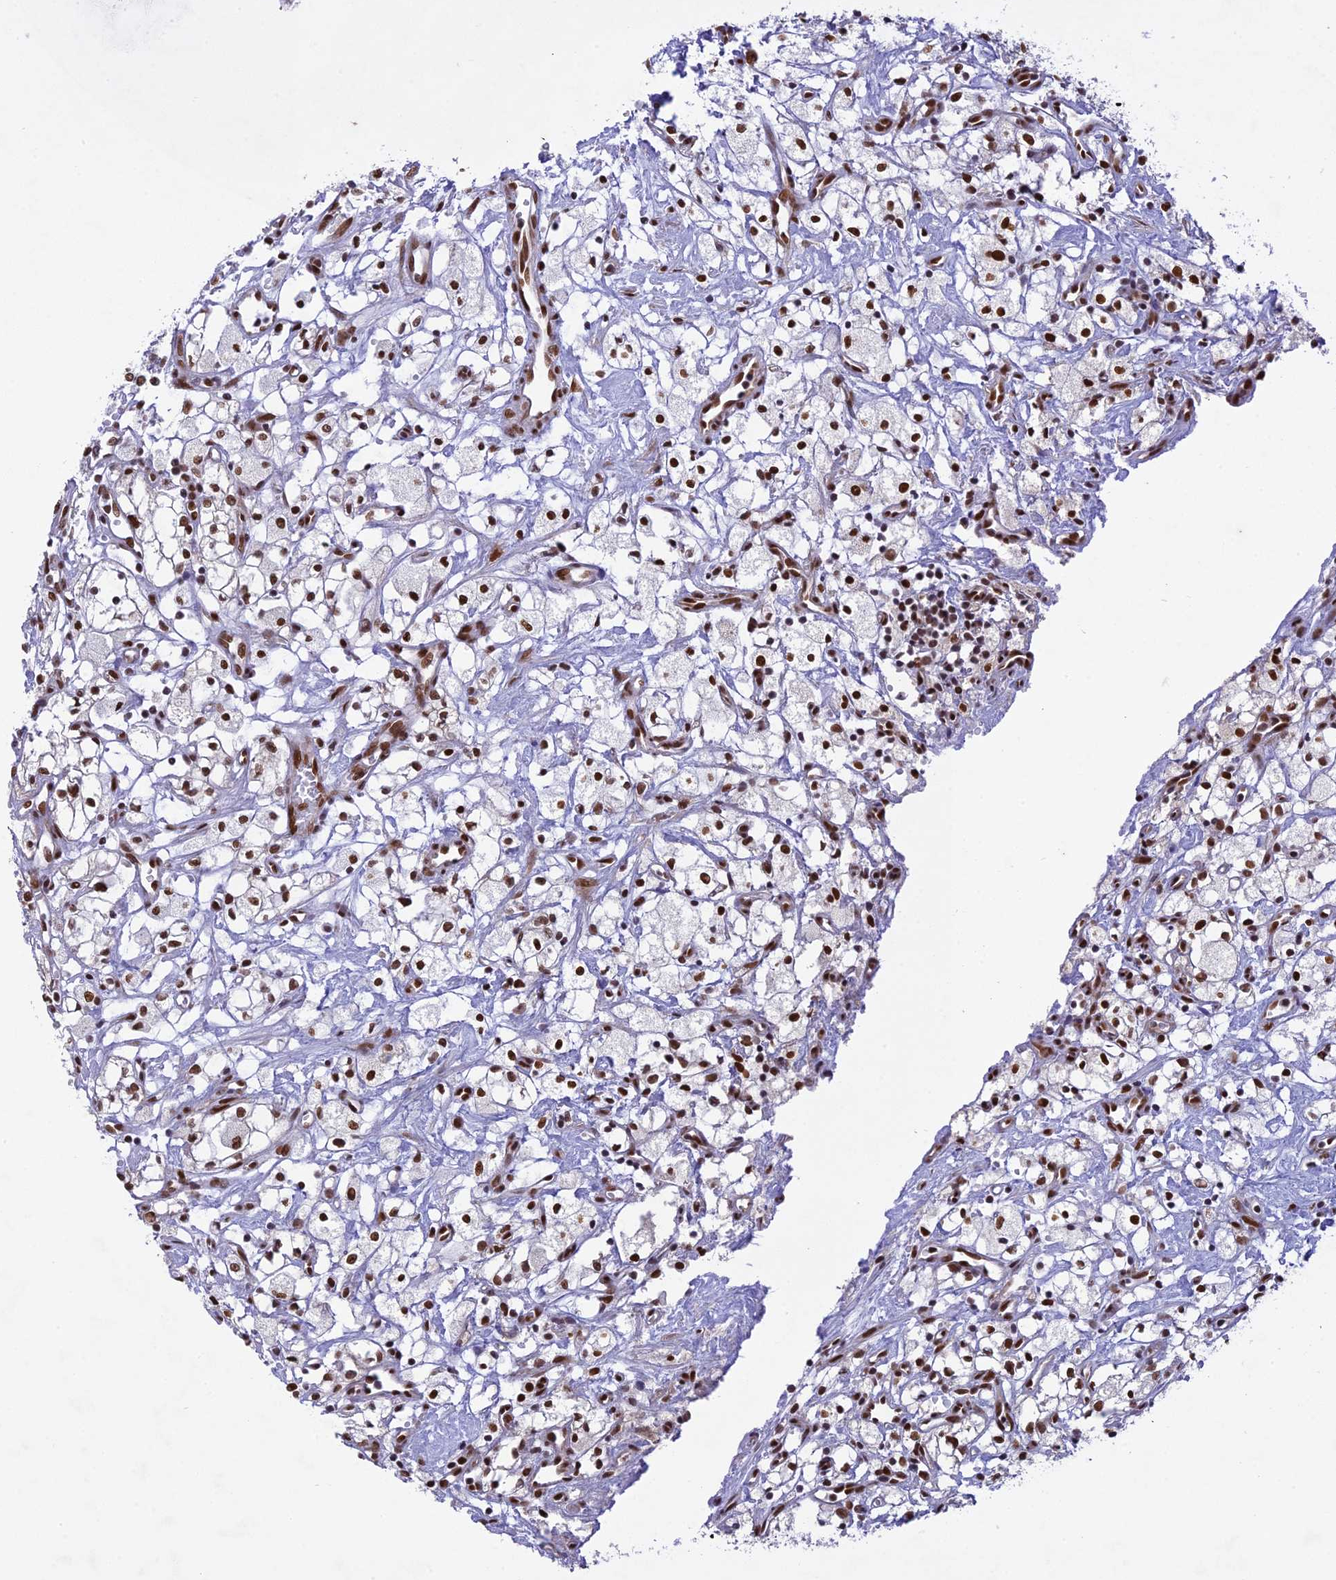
{"staining": {"intensity": "strong", "quantity": ">75%", "location": "nuclear"}, "tissue": "renal cancer", "cell_type": "Tumor cells", "image_type": "cancer", "snomed": [{"axis": "morphology", "description": "Adenocarcinoma, NOS"}, {"axis": "topography", "description": "Kidney"}], "caption": "A photomicrograph of renal cancer stained for a protein exhibits strong nuclear brown staining in tumor cells.", "gene": "DDX1", "patient": {"sex": "male", "age": 59}}